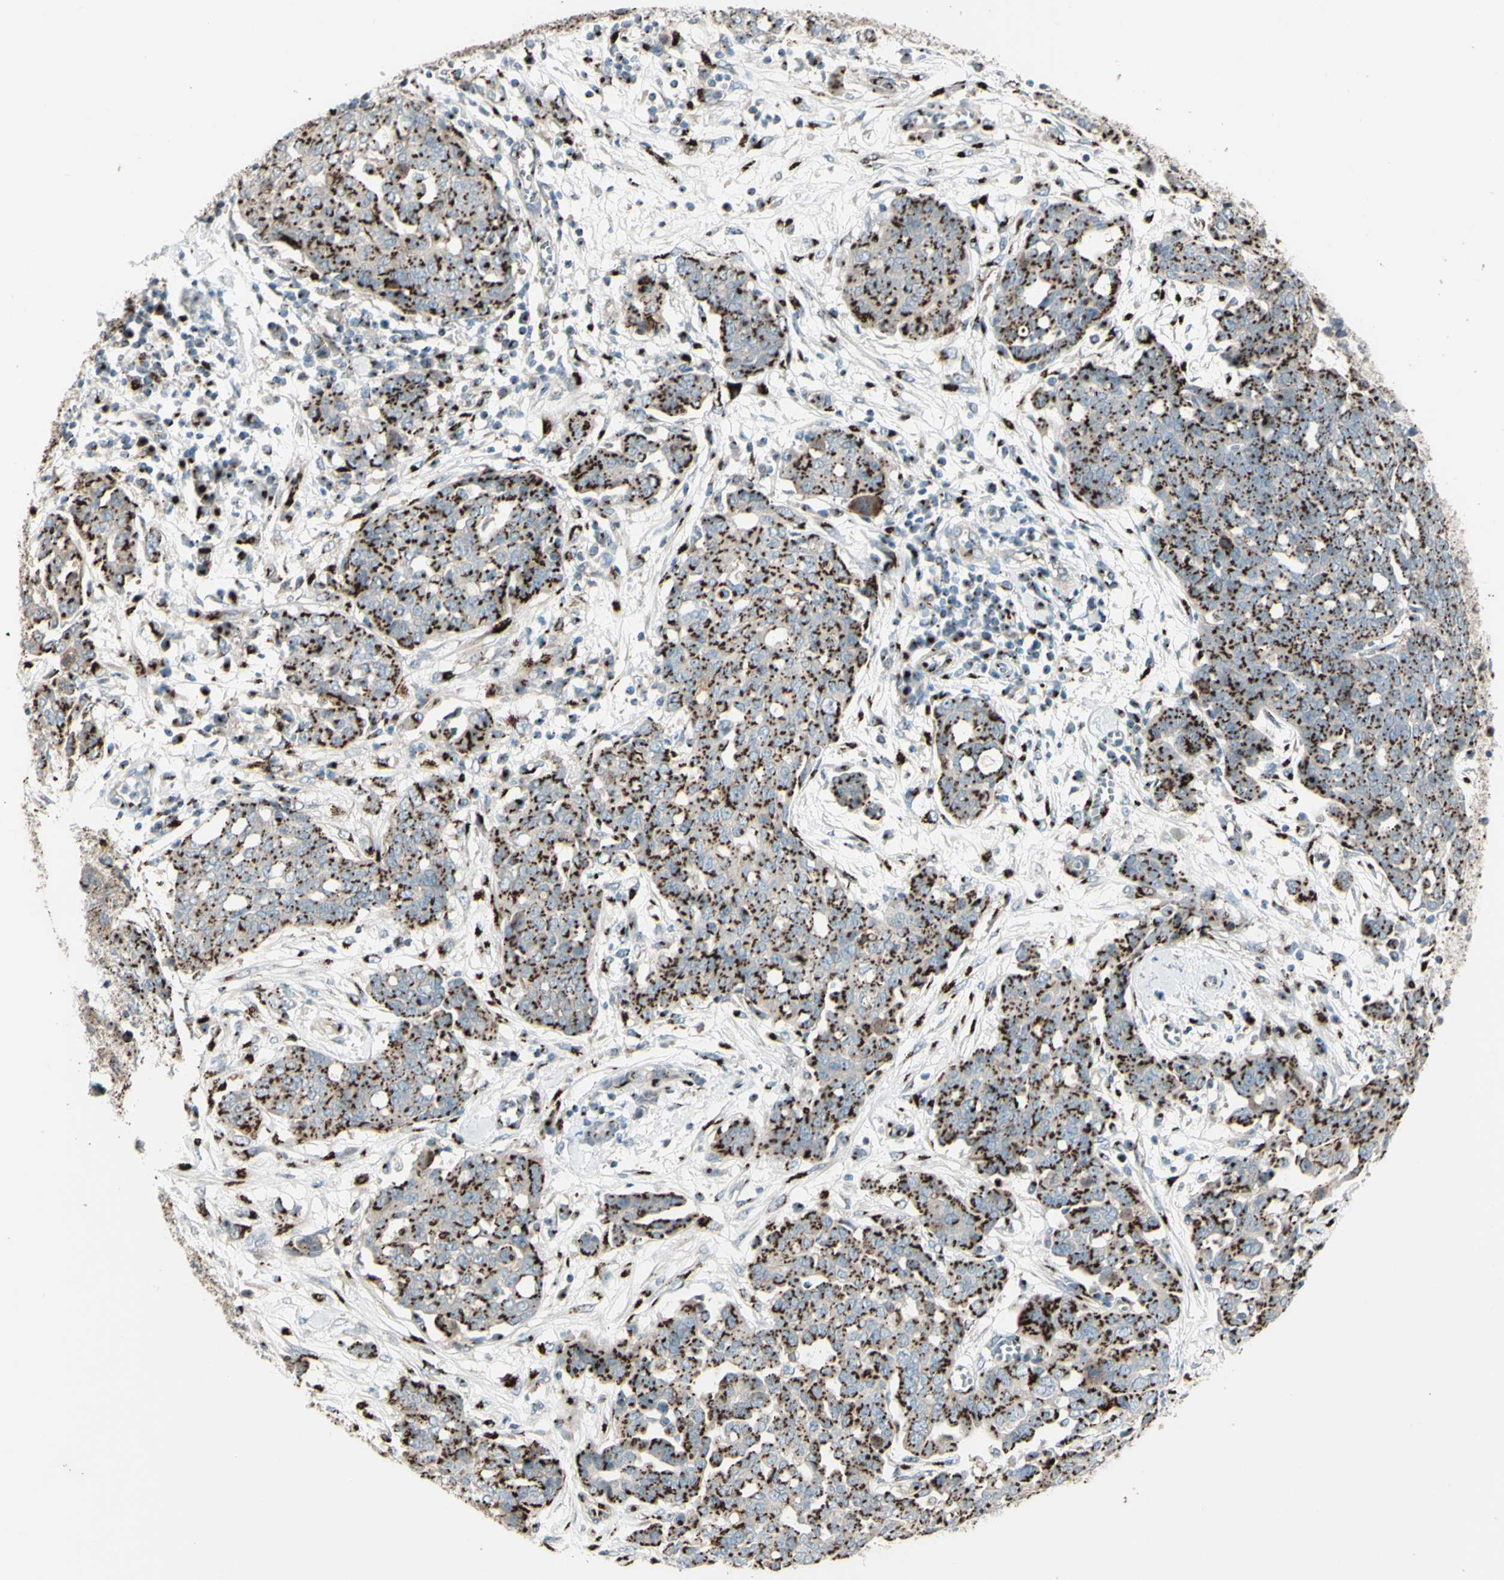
{"staining": {"intensity": "moderate", "quantity": ">75%", "location": "cytoplasmic/membranous"}, "tissue": "ovarian cancer", "cell_type": "Tumor cells", "image_type": "cancer", "snomed": [{"axis": "morphology", "description": "Cystadenocarcinoma, serous, NOS"}, {"axis": "topography", "description": "Soft tissue"}, {"axis": "topography", "description": "Ovary"}], "caption": "An image of serous cystadenocarcinoma (ovarian) stained for a protein demonstrates moderate cytoplasmic/membranous brown staining in tumor cells.", "gene": "BPNT2", "patient": {"sex": "female", "age": 57}}